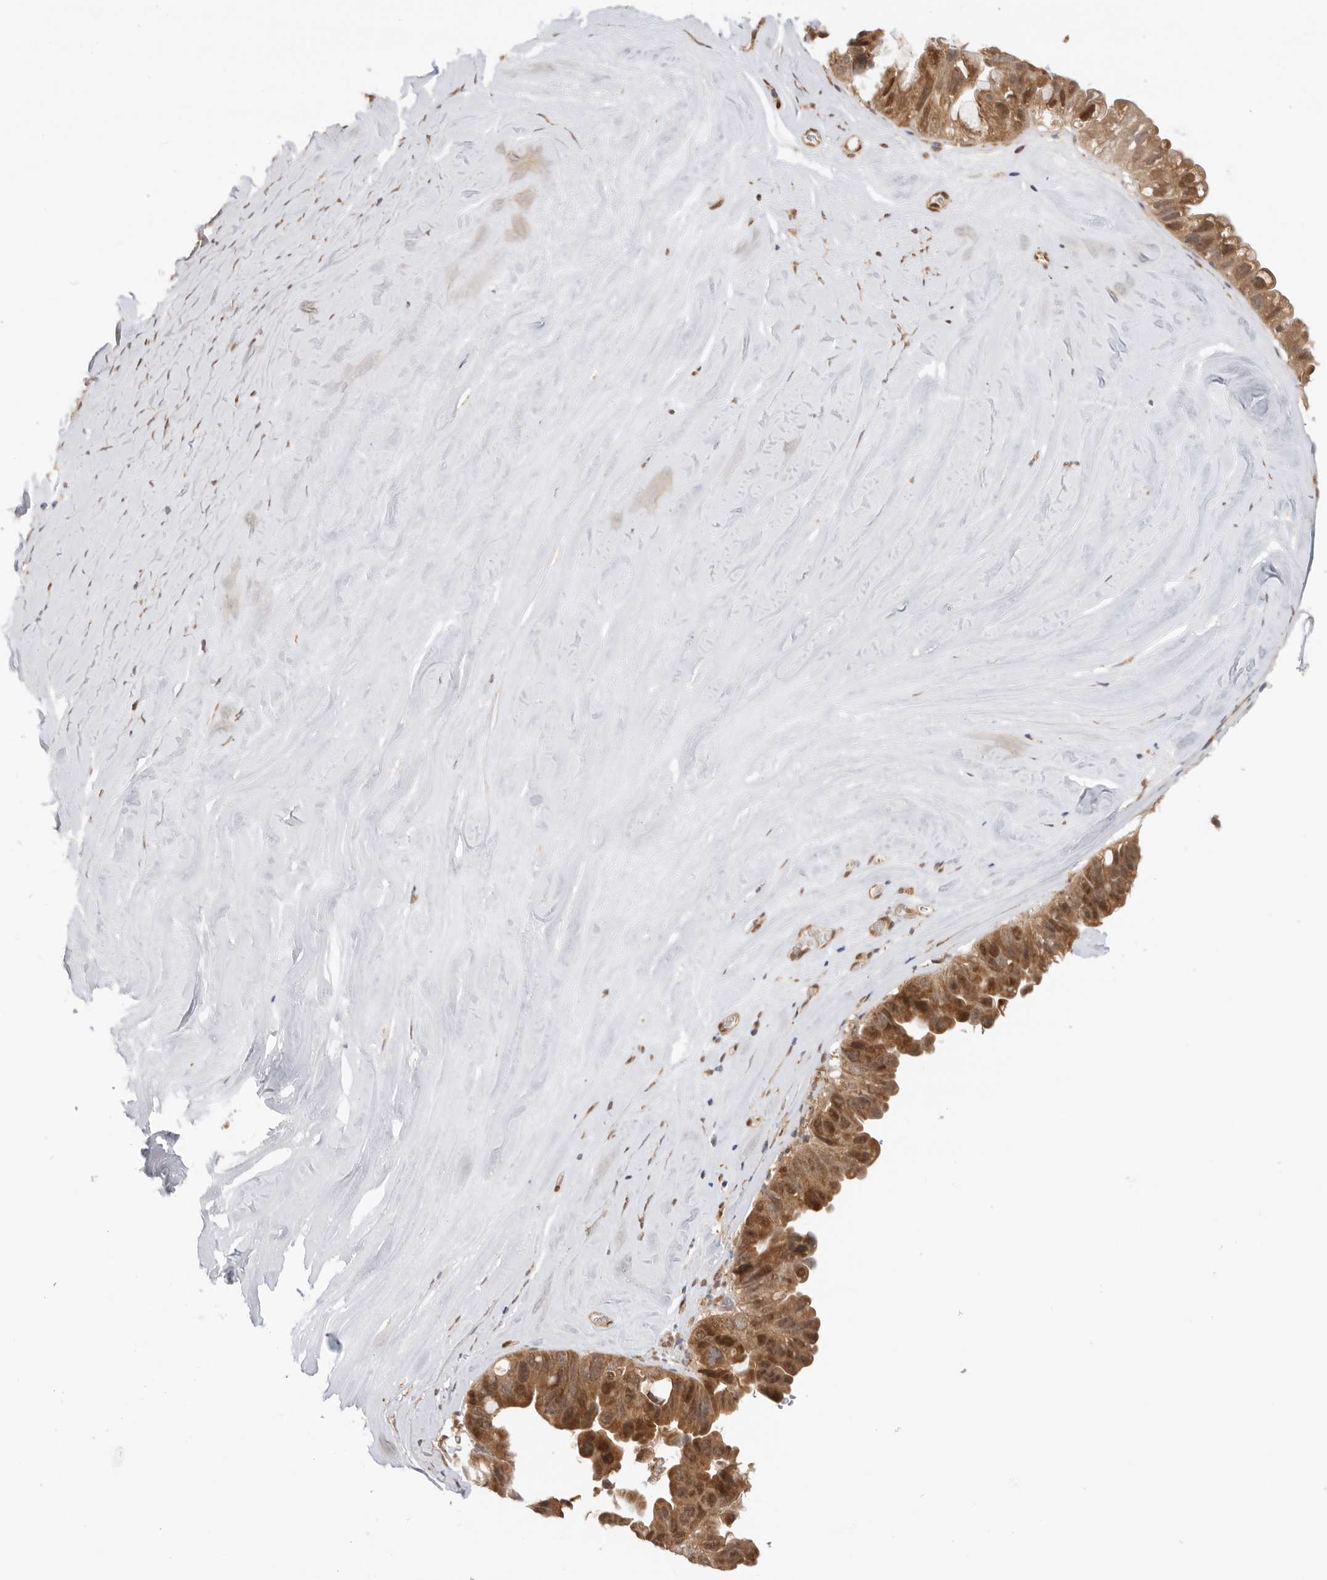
{"staining": {"intensity": "moderate", "quantity": ">75%", "location": "cytoplasmic/membranous,nuclear"}, "tissue": "ovarian cancer", "cell_type": "Tumor cells", "image_type": "cancer", "snomed": [{"axis": "morphology", "description": "Cystadenocarcinoma, mucinous, NOS"}, {"axis": "topography", "description": "Ovary"}], "caption": "Protein expression by IHC exhibits moderate cytoplasmic/membranous and nuclear expression in about >75% of tumor cells in ovarian cancer. (DAB (3,3'-diaminobenzidine) = brown stain, brightfield microscopy at high magnification).", "gene": "DCAF8", "patient": {"sex": "female", "age": 61}}